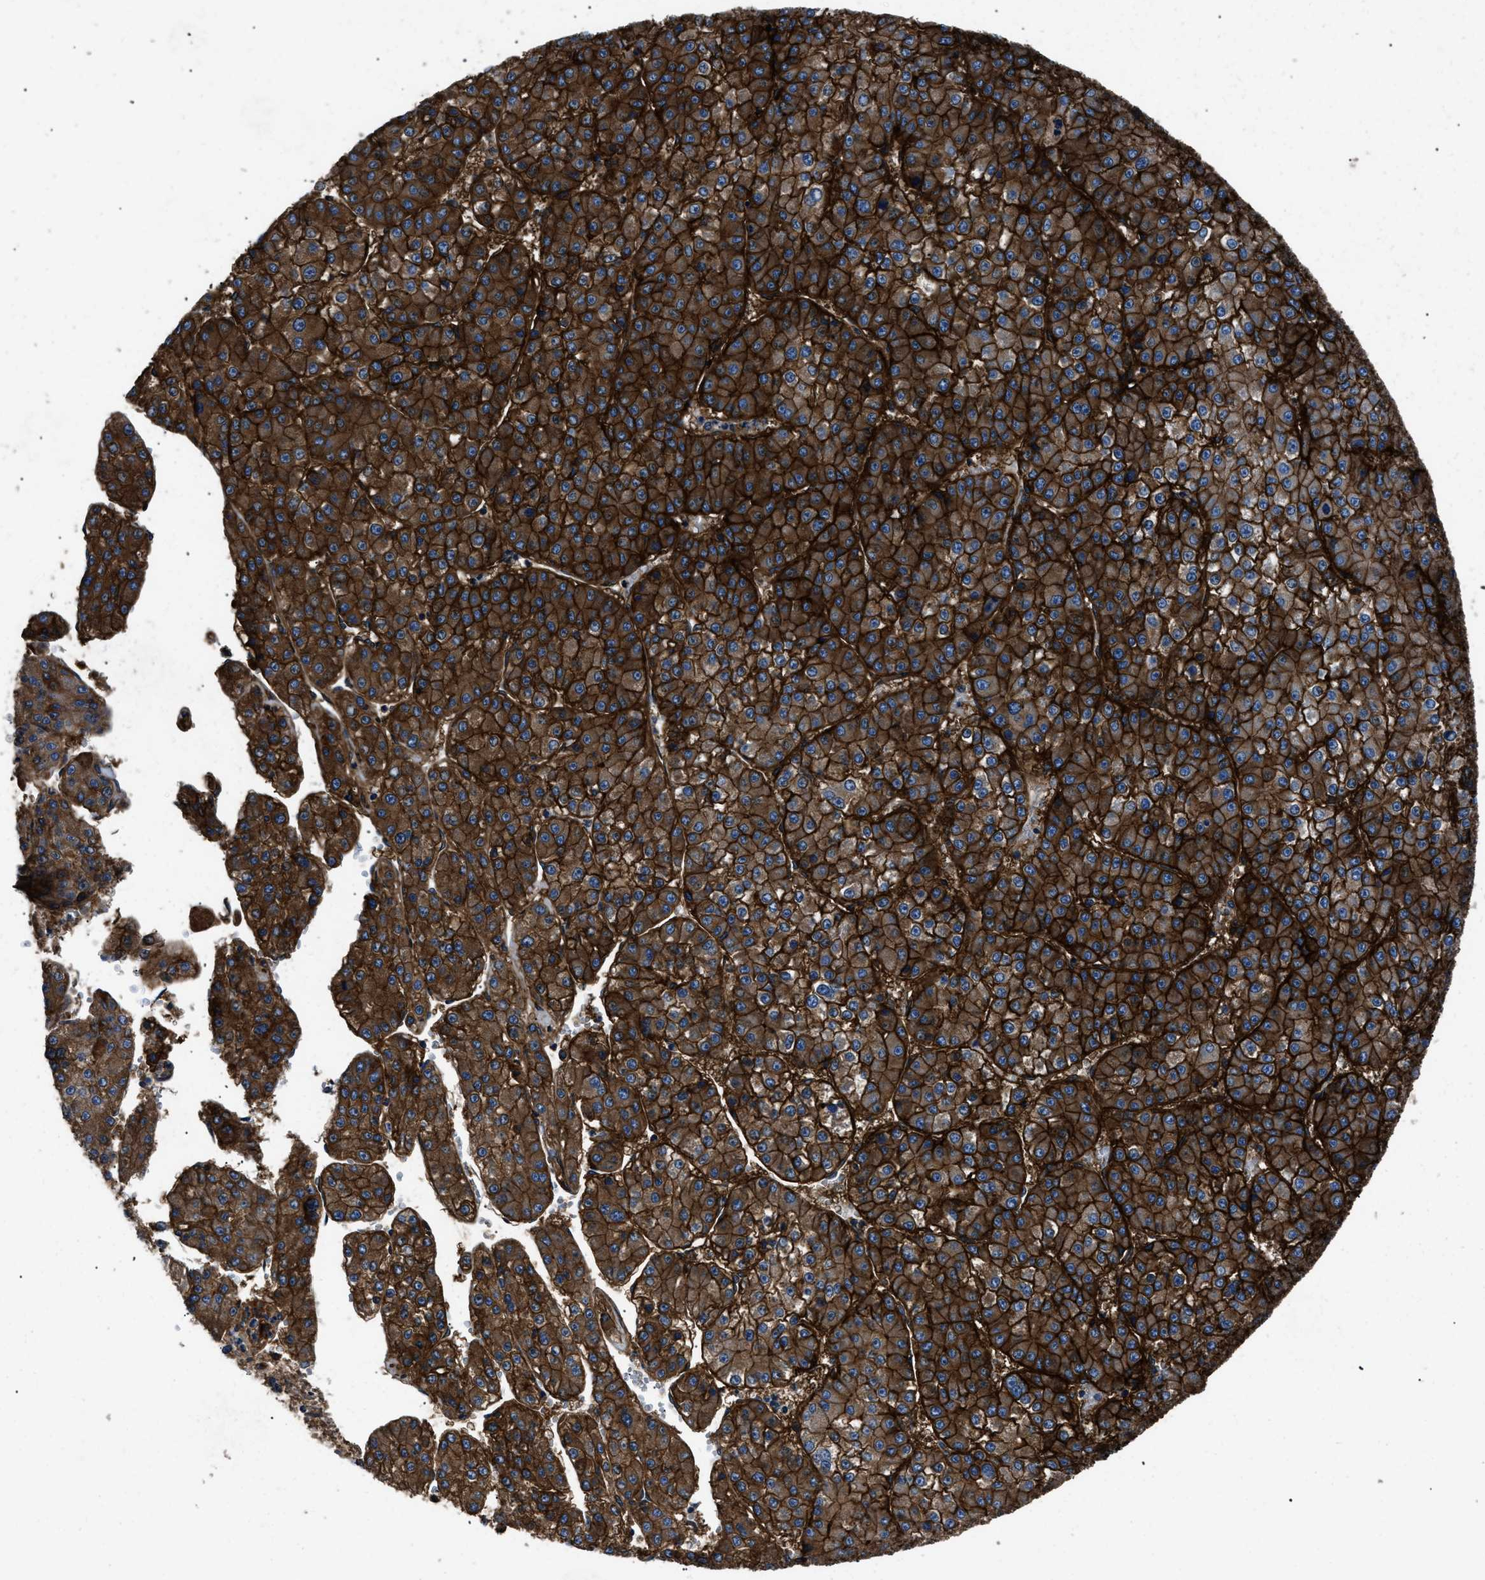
{"staining": {"intensity": "strong", "quantity": ">75%", "location": "cytoplasmic/membranous"}, "tissue": "liver cancer", "cell_type": "Tumor cells", "image_type": "cancer", "snomed": [{"axis": "morphology", "description": "Carcinoma, Hepatocellular, NOS"}, {"axis": "topography", "description": "Liver"}], "caption": "About >75% of tumor cells in liver hepatocellular carcinoma display strong cytoplasmic/membranous protein positivity as visualized by brown immunohistochemical staining.", "gene": "CD276", "patient": {"sex": "female", "age": 73}}